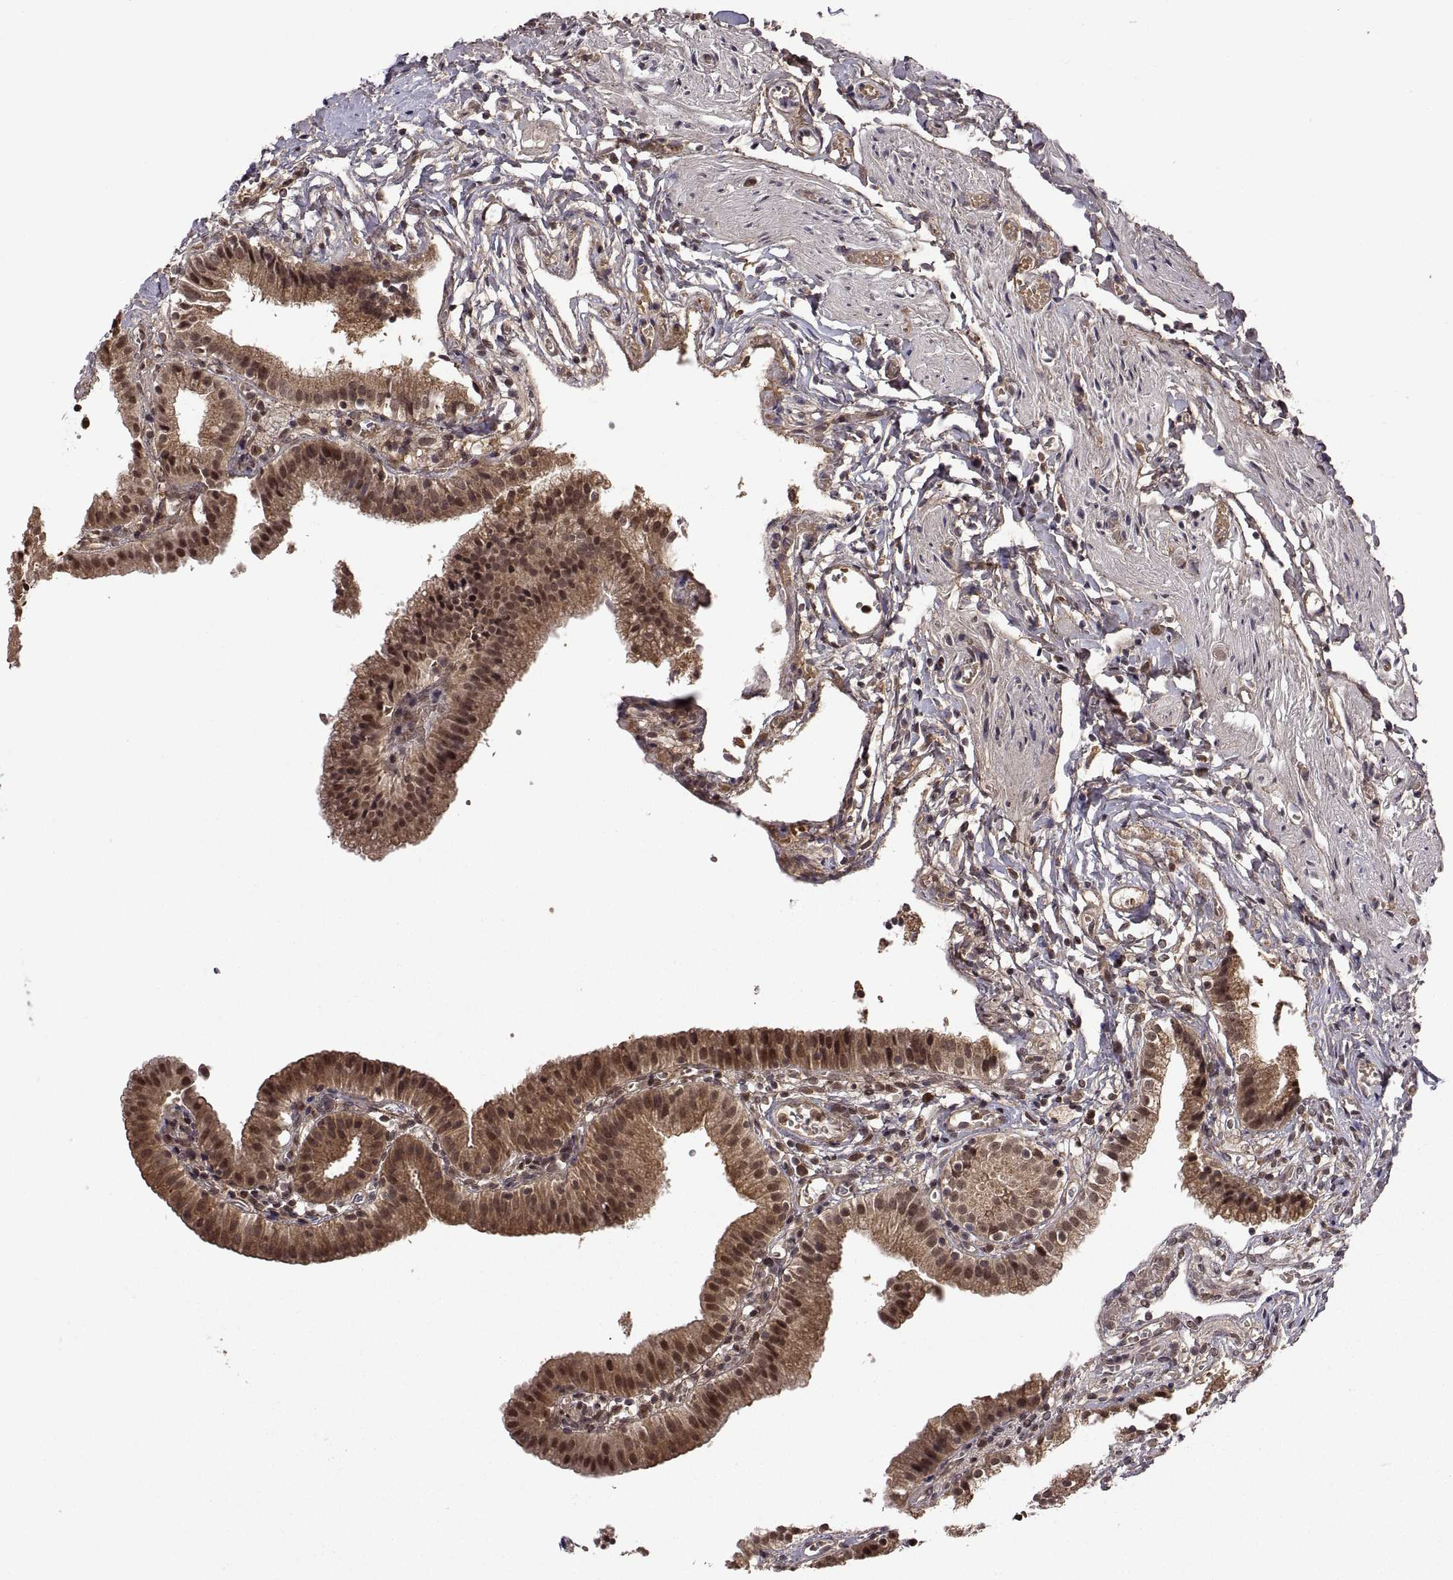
{"staining": {"intensity": "moderate", "quantity": ">75%", "location": "cytoplasmic/membranous,nuclear"}, "tissue": "gallbladder", "cell_type": "Glandular cells", "image_type": "normal", "snomed": [{"axis": "morphology", "description": "Normal tissue, NOS"}, {"axis": "topography", "description": "Gallbladder"}], "caption": "Glandular cells exhibit moderate cytoplasmic/membranous,nuclear positivity in approximately >75% of cells in unremarkable gallbladder.", "gene": "ZNRF2", "patient": {"sex": "female", "age": 47}}